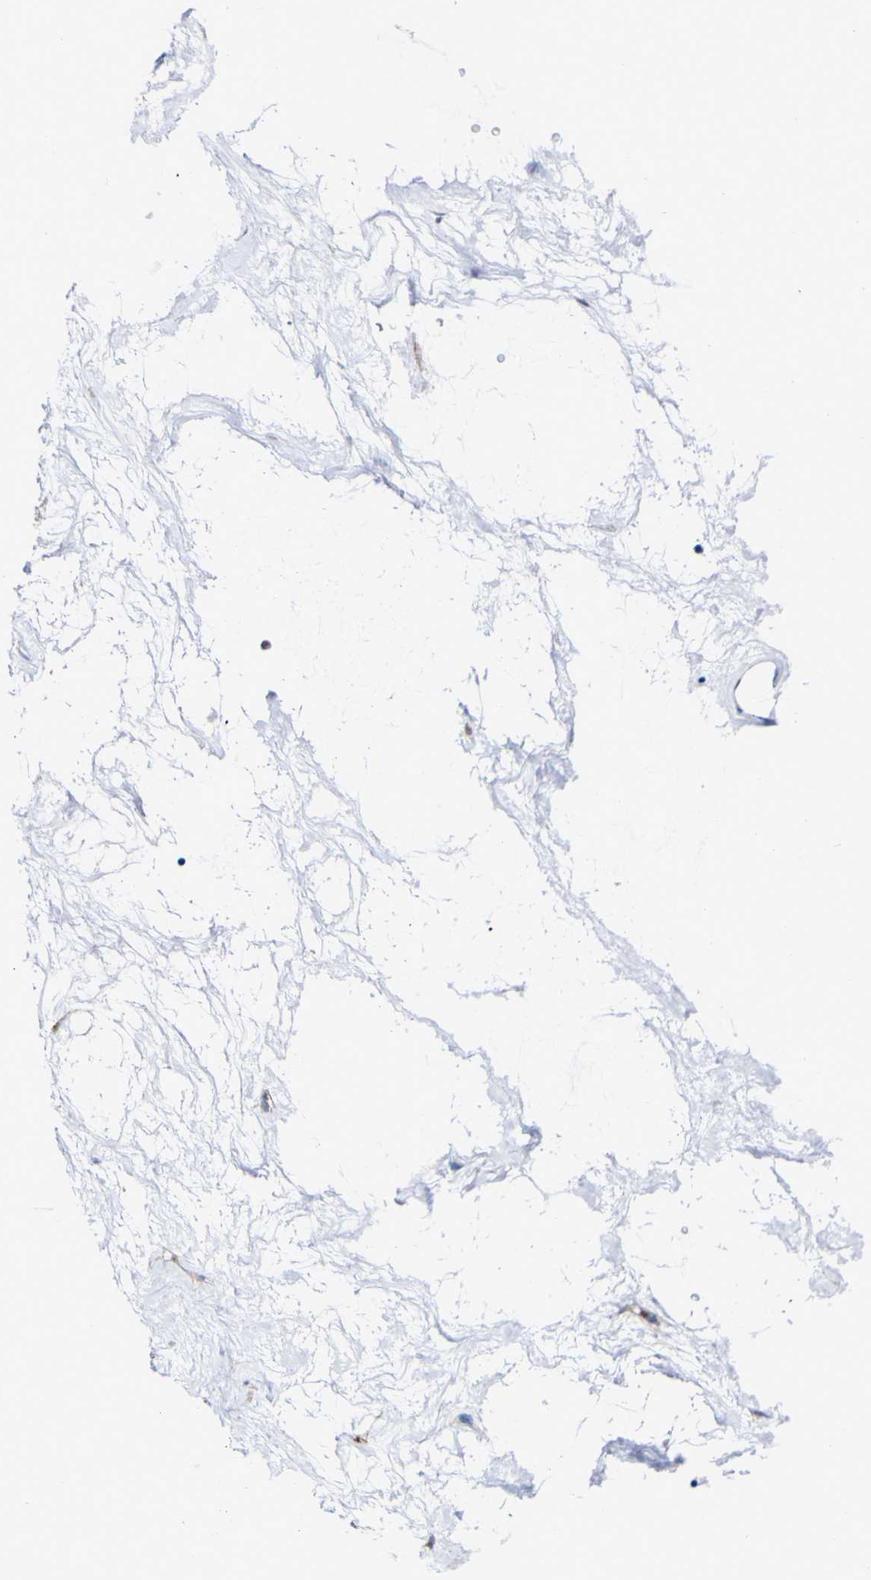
{"staining": {"intensity": "strong", "quantity": "25%-75%", "location": "cytoplasmic/membranous"}, "tissue": "nasopharynx", "cell_type": "Respiratory epithelial cells", "image_type": "normal", "snomed": [{"axis": "morphology", "description": "Normal tissue, NOS"}, {"axis": "morphology", "description": "Inflammation, NOS"}, {"axis": "topography", "description": "Nasopharynx"}], "caption": "Immunohistochemistry (IHC) staining of normal nasopharynx, which reveals high levels of strong cytoplasmic/membranous positivity in about 25%-75% of respiratory epithelial cells indicating strong cytoplasmic/membranous protein expression. The staining was performed using DAB (3,3'-diaminobenzidine) (brown) for protein detection and nuclei were counterstained in hematoxylin (blue).", "gene": "GOLM1", "patient": {"sex": "male", "age": 48}}